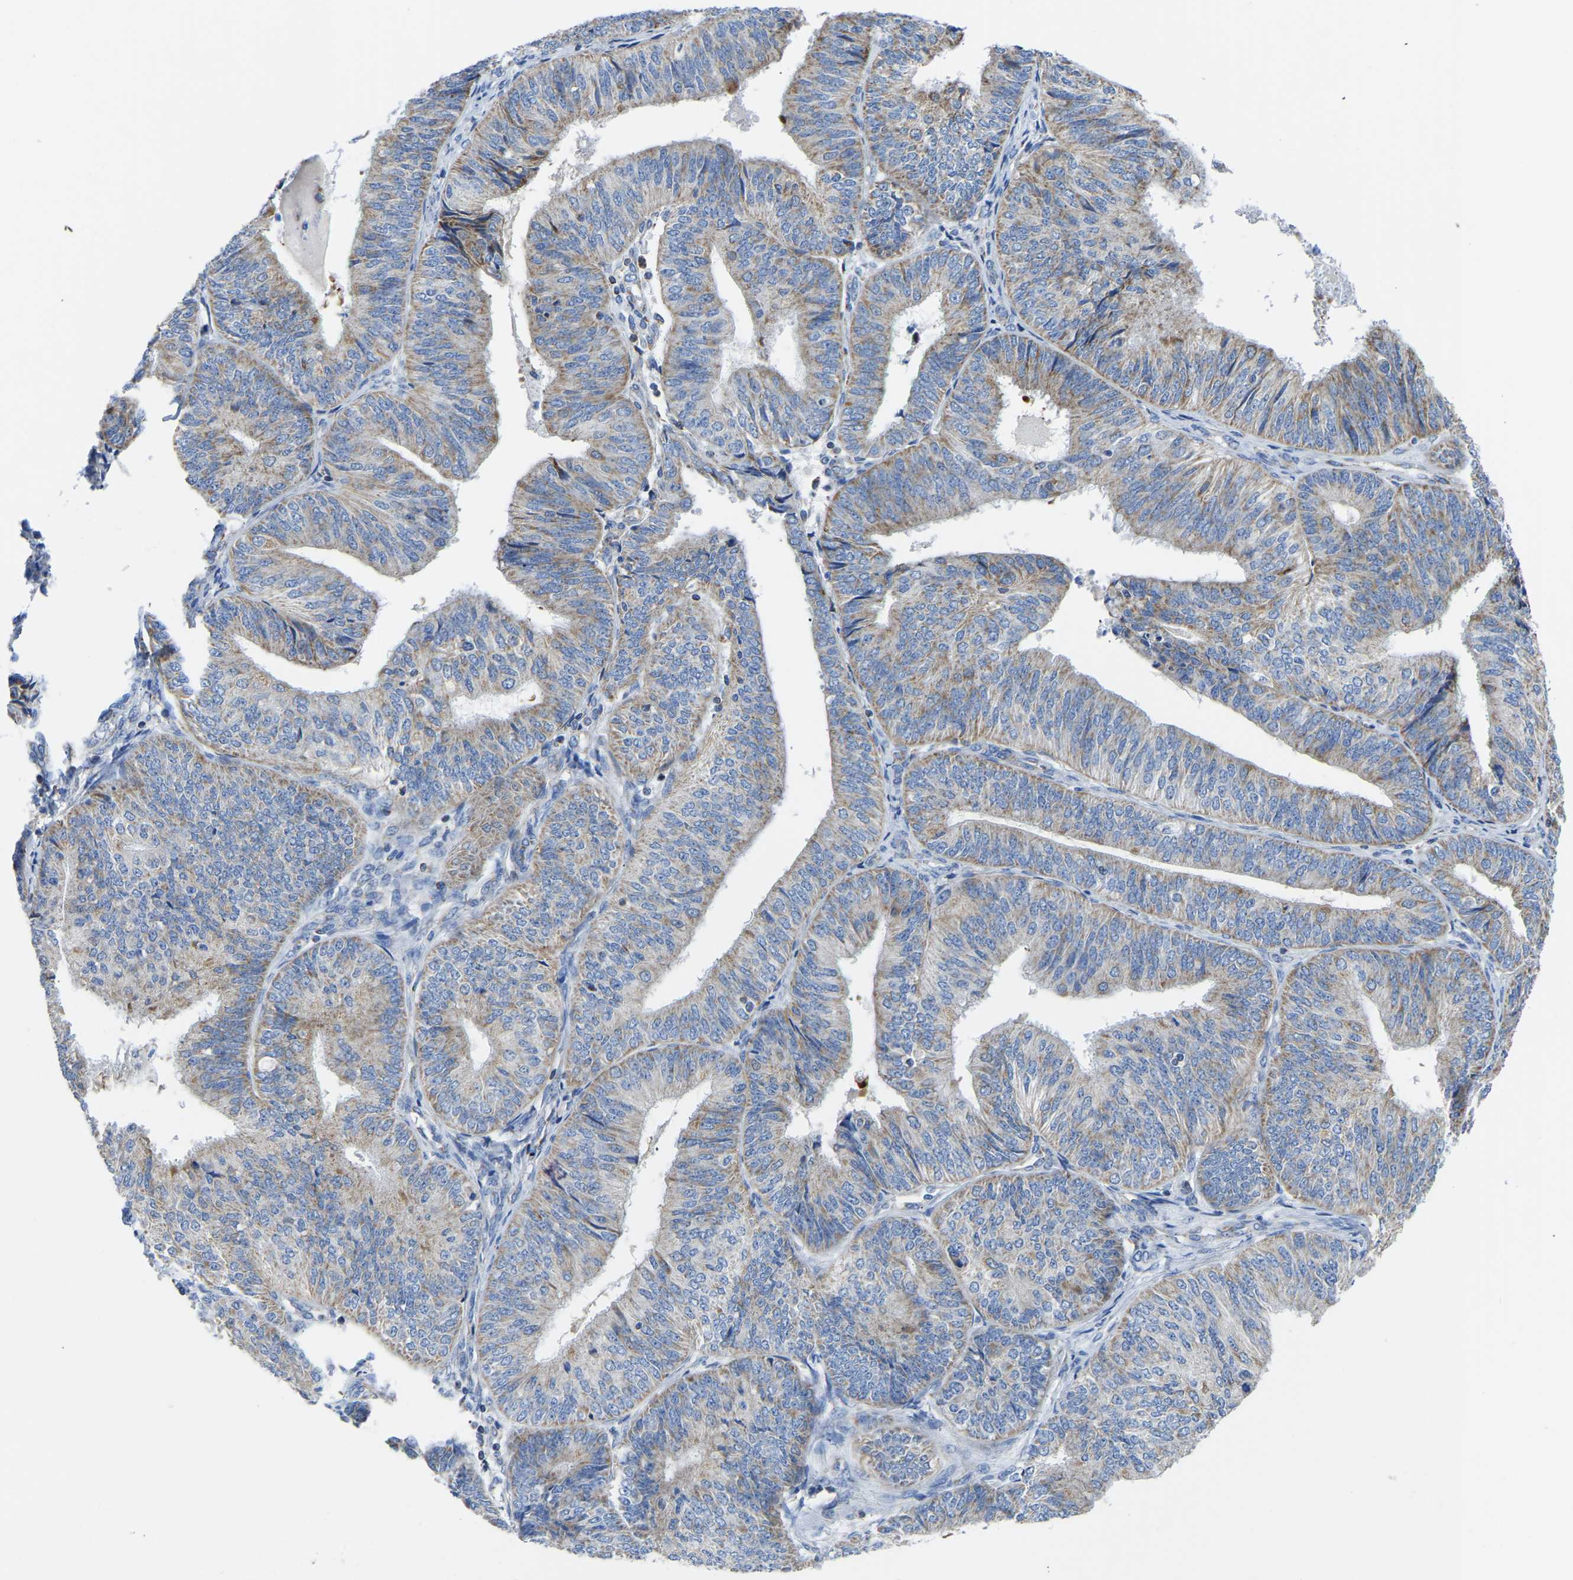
{"staining": {"intensity": "weak", "quantity": ">75%", "location": "cytoplasmic/membranous"}, "tissue": "endometrial cancer", "cell_type": "Tumor cells", "image_type": "cancer", "snomed": [{"axis": "morphology", "description": "Adenocarcinoma, NOS"}, {"axis": "topography", "description": "Endometrium"}], "caption": "An image of human endometrial cancer (adenocarcinoma) stained for a protein reveals weak cytoplasmic/membranous brown staining in tumor cells.", "gene": "ETFA", "patient": {"sex": "female", "age": 58}}